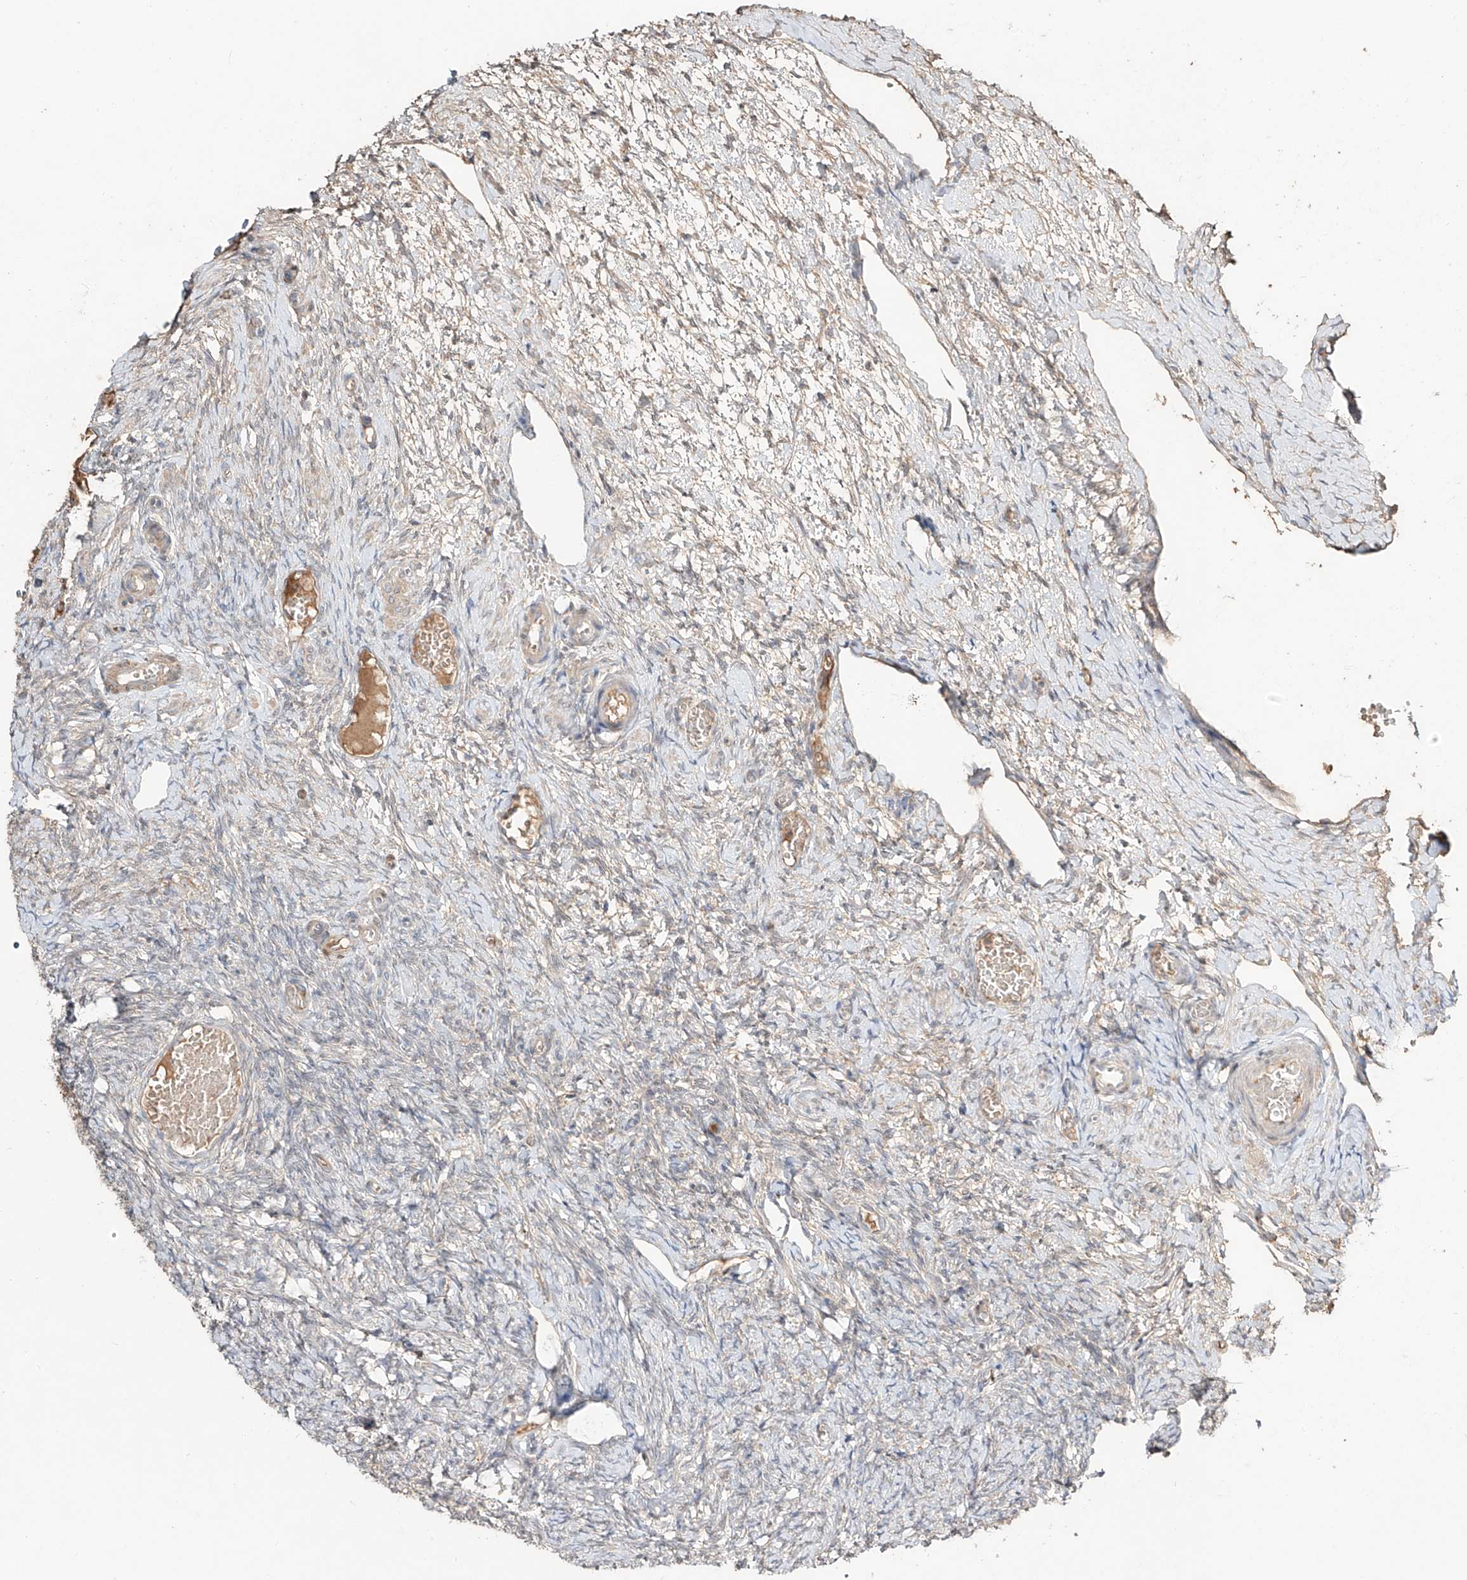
{"staining": {"intensity": "weak", "quantity": "<25%", "location": "cytoplasmic/membranous"}, "tissue": "ovary", "cell_type": "Ovarian stroma cells", "image_type": "normal", "snomed": [{"axis": "morphology", "description": "Adenocarcinoma, NOS"}, {"axis": "topography", "description": "Endometrium"}], "caption": "Protein analysis of normal ovary shows no significant positivity in ovarian stroma cells. Brightfield microscopy of IHC stained with DAB (brown) and hematoxylin (blue), captured at high magnification.", "gene": "ERO1A", "patient": {"sex": "female", "age": 32}}